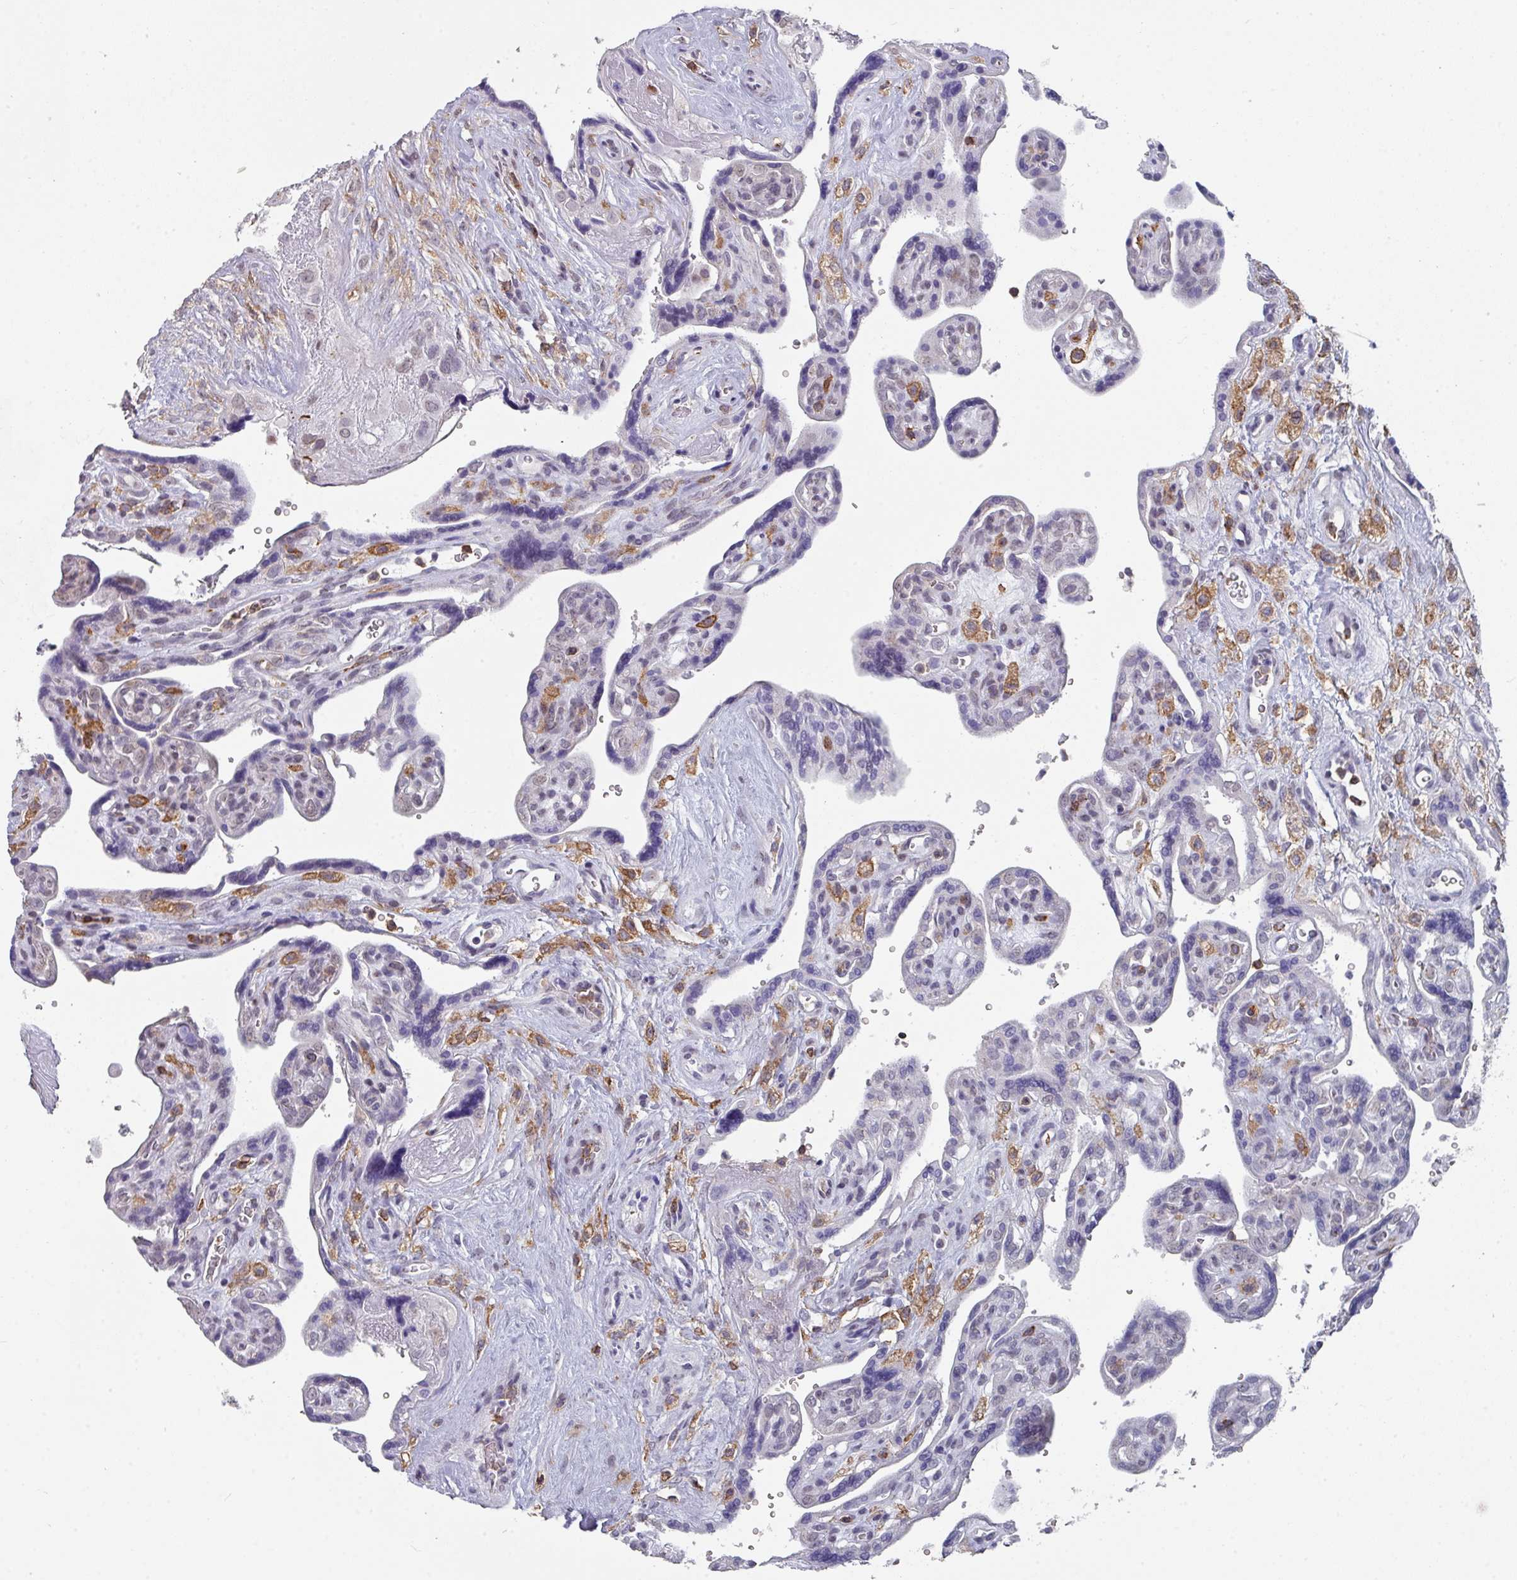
{"staining": {"intensity": "negative", "quantity": "none", "location": "none"}, "tissue": "placenta", "cell_type": "Decidual cells", "image_type": "normal", "snomed": [{"axis": "morphology", "description": "Normal tissue, NOS"}, {"axis": "topography", "description": "Placenta"}], "caption": "This histopathology image is of benign placenta stained with IHC to label a protein in brown with the nuclei are counter-stained blue. There is no staining in decidual cells.", "gene": "RASAL3", "patient": {"sex": "female", "age": 39}}